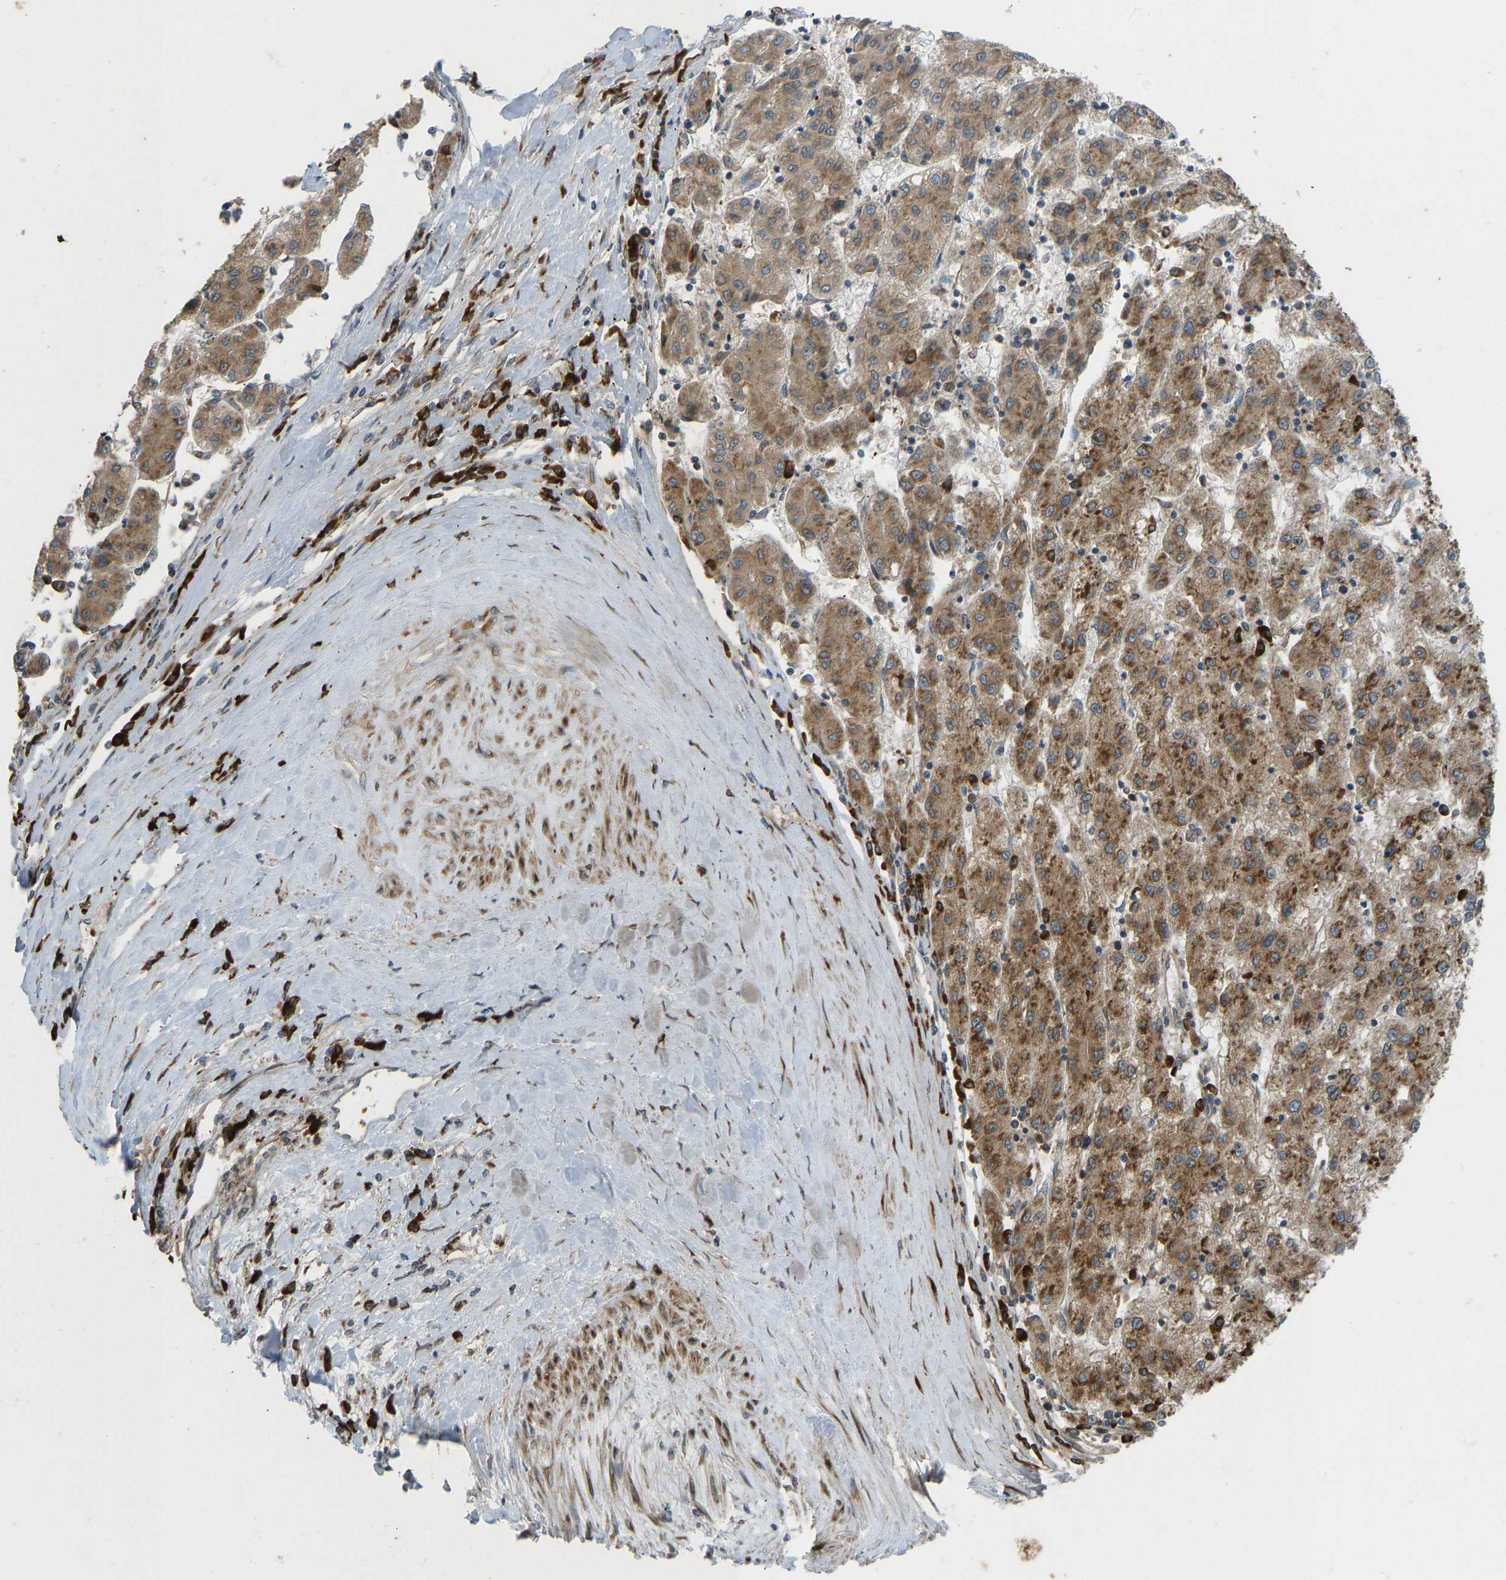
{"staining": {"intensity": "moderate", "quantity": ">75%", "location": "cytoplasmic/membranous"}, "tissue": "liver cancer", "cell_type": "Tumor cells", "image_type": "cancer", "snomed": [{"axis": "morphology", "description": "Carcinoma, Hepatocellular, NOS"}, {"axis": "topography", "description": "Liver"}], "caption": "The photomicrograph exhibits a brown stain indicating the presence of a protein in the cytoplasmic/membranous of tumor cells in liver hepatocellular carcinoma. The staining was performed using DAB to visualize the protein expression in brown, while the nuclei were stained in blue with hematoxylin (Magnification: 20x).", "gene": "RPN2", "patient": {"sex": "male", "age": 72}}